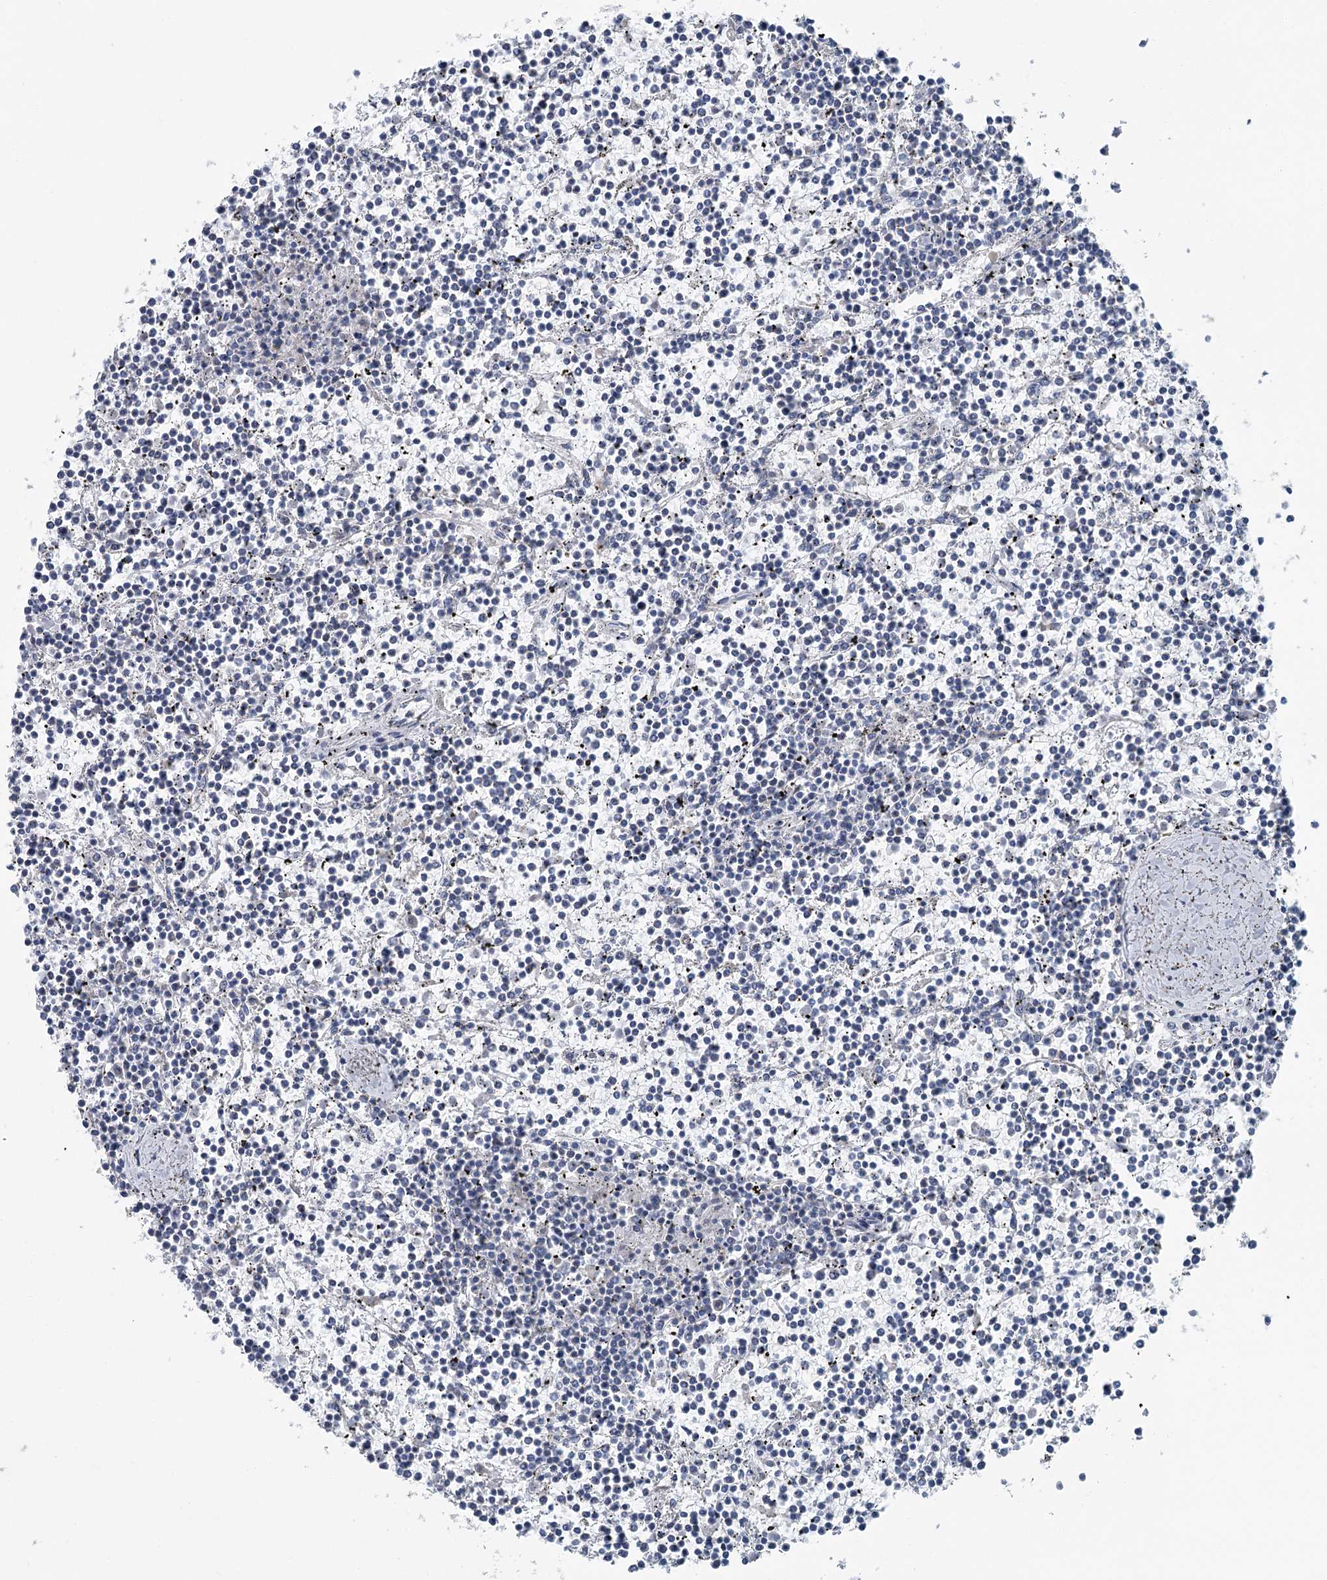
{"staining": {"intensity": "negative", "quantity": "none", "location": "none"}, "tissue": "lymphoma", "cell_type": "Tumor cells", "image_type": "cancer", "snomed": [{"axis": "morphology", "description": "Malignant lymphoma, non-Hodgkin's type, Low grade"}, {"axis": "topography", "description": "Spleen"}], "caption": "DAB (3,3'-diaminobenzidine) immunohistochemical staining of lymphoma demonstrates no significant expression in tumor cells.", "gene": "MARK2", "patient": {"sex": "female", "age": 19}}